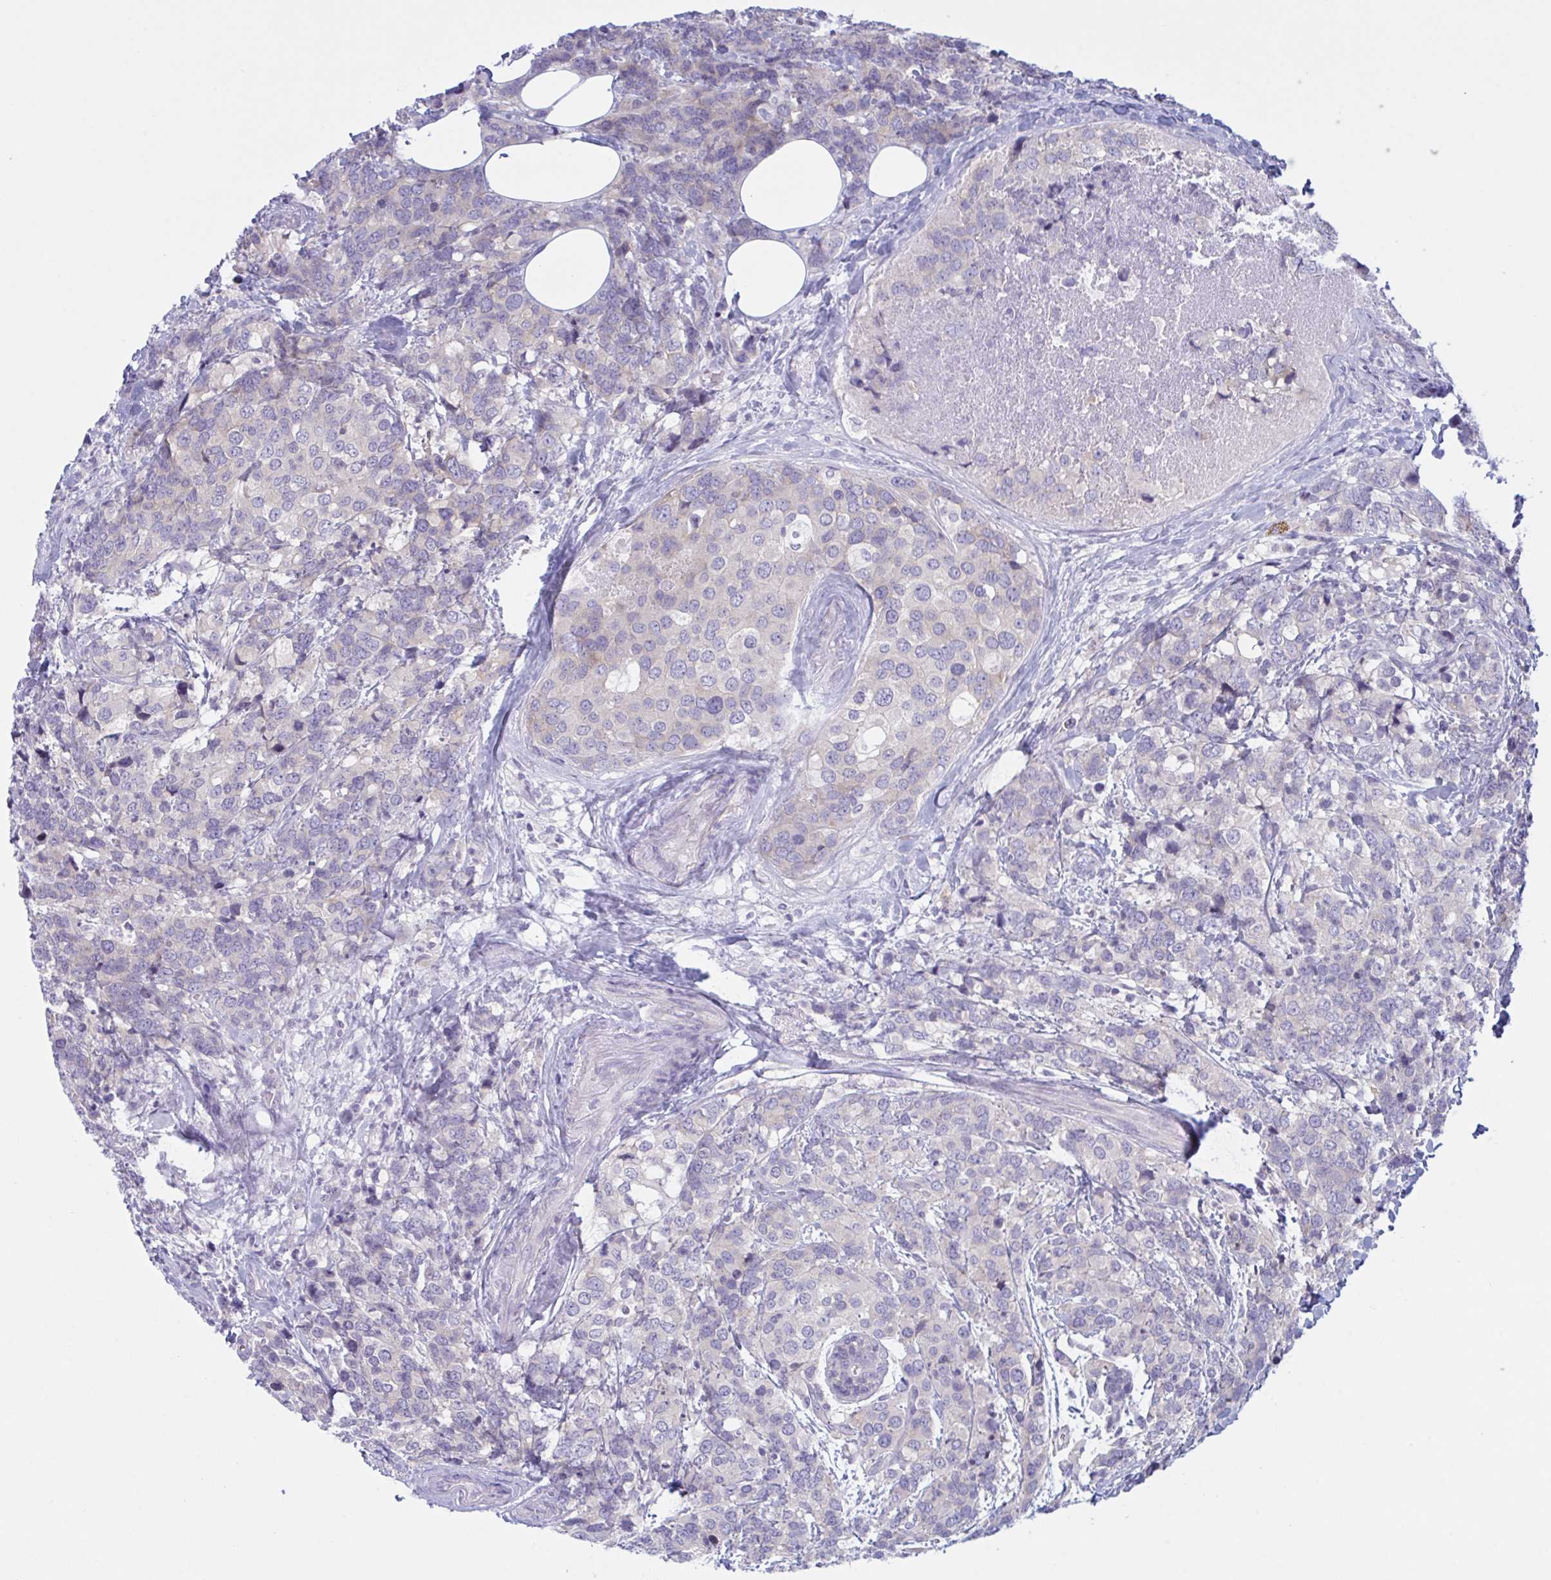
{"staining": {"intensity": "negative", "quantity": "none", "location": "none"}, "tissue": "breast cancer", "cell_type": "Tumor cells", "image_type": "cancer", "snomed": [{"axis": "morphology", "description": "Lobular carcinoma"}, {"axis": "topography", "description": "Breast"}], "caption": "Immunohistochemistry (IHC) histopathology image of lobular carcinoma (breast) stained for a protein (brown), which reveals no expression in tumor cells.", "gene": "NAA30", "patient": {"sex": "female", "age": 59}}